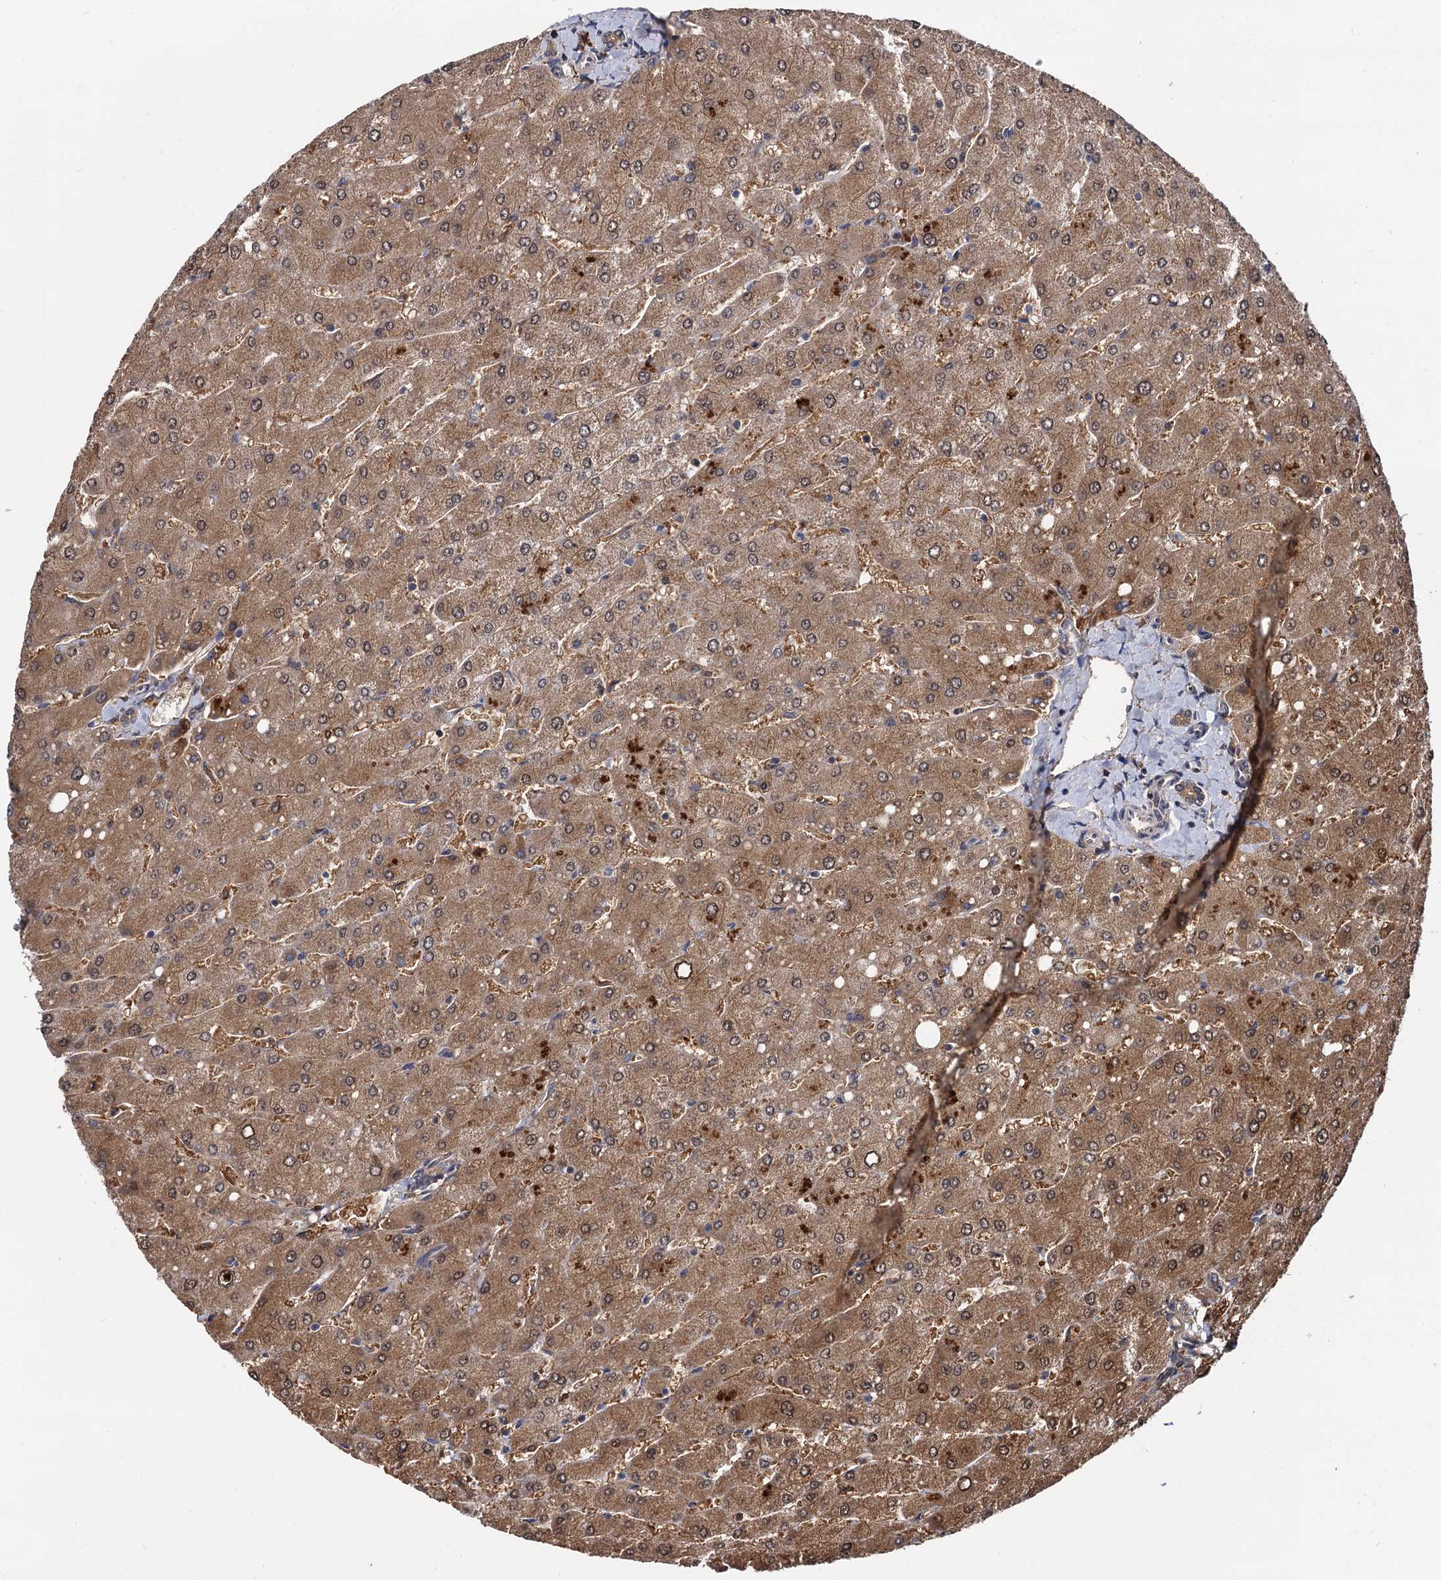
{"staining": {"intensity": "moderate", "quantity": ">75%", "location": "cytoplasmic/membranous"}, "tissue": "liver", "cell_type": "Cholangiocytes", "image_type": "normal", "snomed": [{"axis": "morphology", "description": "Normal tissue, NOS"}, {"axis": "topography", "description": "Liver"}], "caption": "Normal liver was stained to show a protein in brown. There is medium levels of moderate cytoplasmic/membranous staining in about >75% of cholangiocytes. (DAB = brown stain, brightfield microscopy at high magnification).", "gene": "SELENOP", "patient": {"sex": "male", "age": 55}}